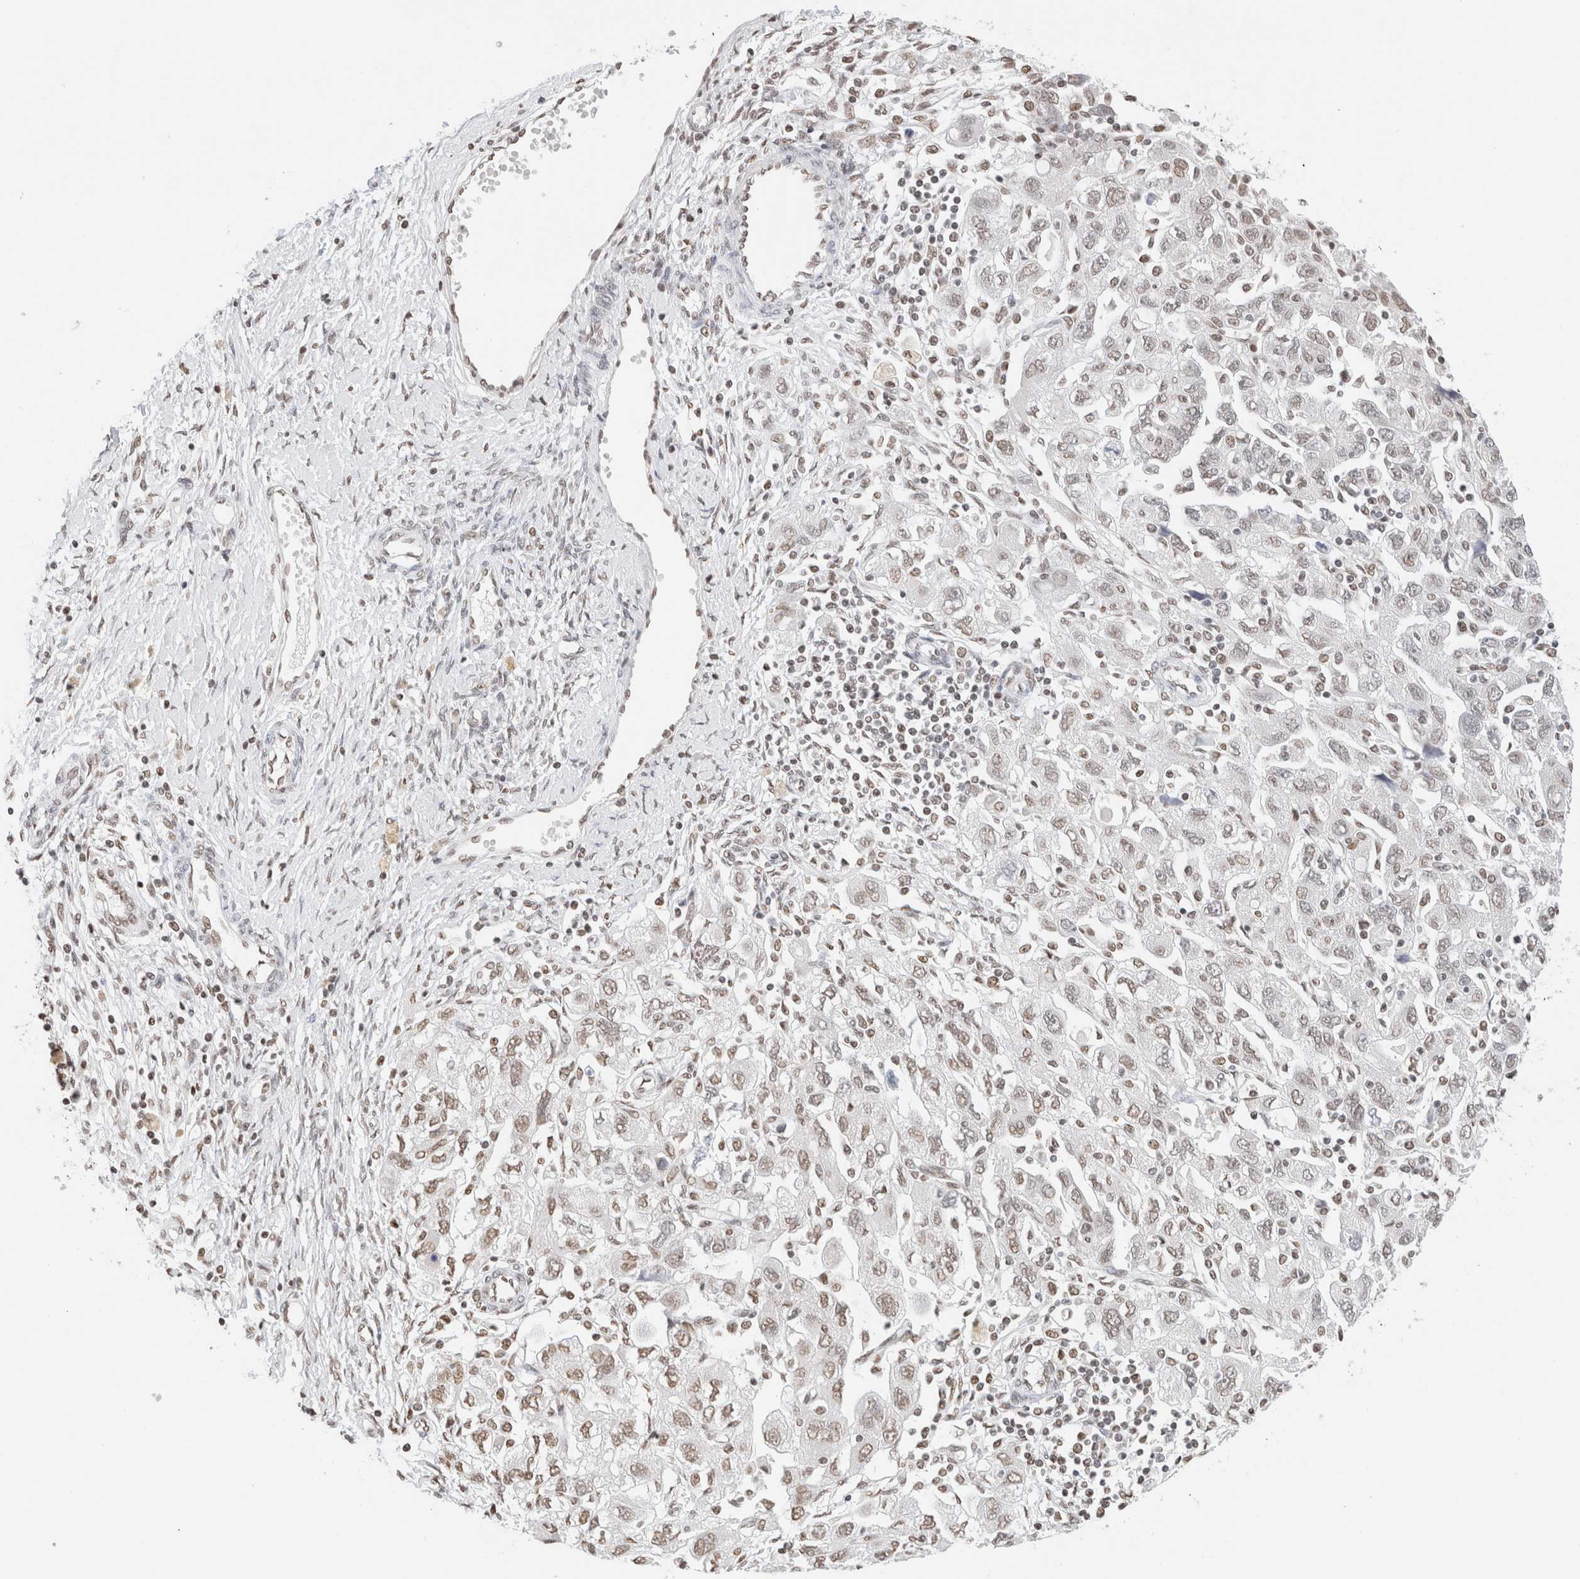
{"staining": {"intensity": "moderate", "quantity": "25%-75%", "location": "nuclear"}, "tissue": "ovarian cancer", "cell_type": "Tumor cells", "image_type": "cancer", "snomed": [{"axis": "morphology", "description": "Carcinoma, NOS"}, {"axis": "morphology", "description": "Cystadenocarcinoma, serous, NOS"}, {"axis": "topography", "description": "Ovary"}], "caption": "This photomicrograph reveals immunohistochemistry (IHC) staining of human ovarian cancer, with medium moderate nuclear expression in about 25%-75% of tumor cells.", "gene": "SUPT3H", "patient": {"sex": "female", "age": 69}}